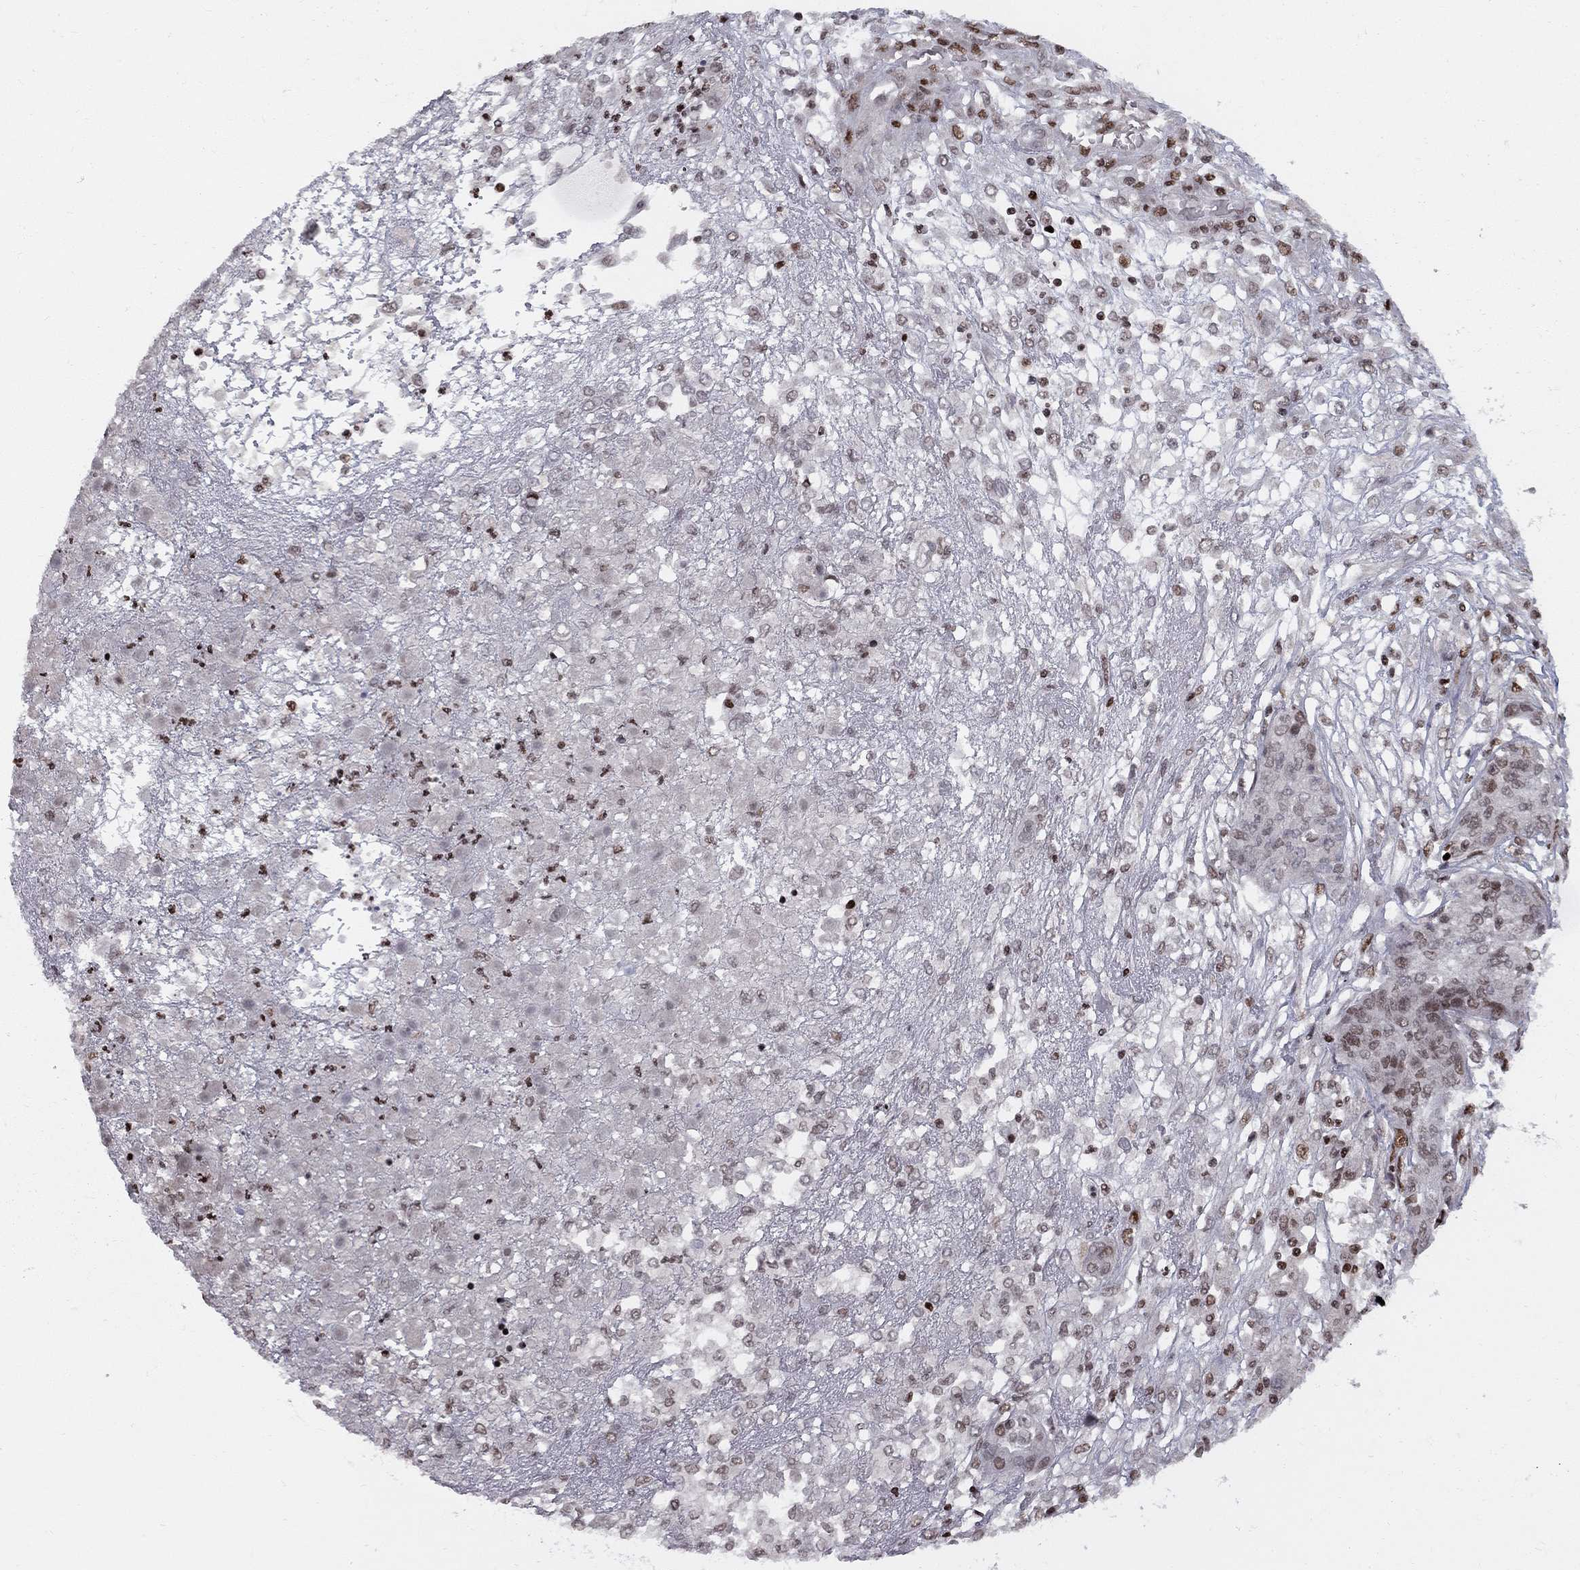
{"staining": {"intensity": "moderate", "quantity": "<25%", "location": "nuclear"}, "tissue": "ovarian cancer", "cell_type": "Tumor cells", "image_type": "cancer", "snomed": [{"axis": "morphology", "description": "Cystadenocarcinoma, serous, NOS"}, {"axis": "topography", "description": "Ovary"}], "caption": "The histopathology image displays staining of serous cystadenocarcinoma (ovarian), revealing moderate nuclear protein positivity (brown color) within tumor cells.", "gene": "RNASEH2C", "patient": {"sex": "female", "age": 67}}